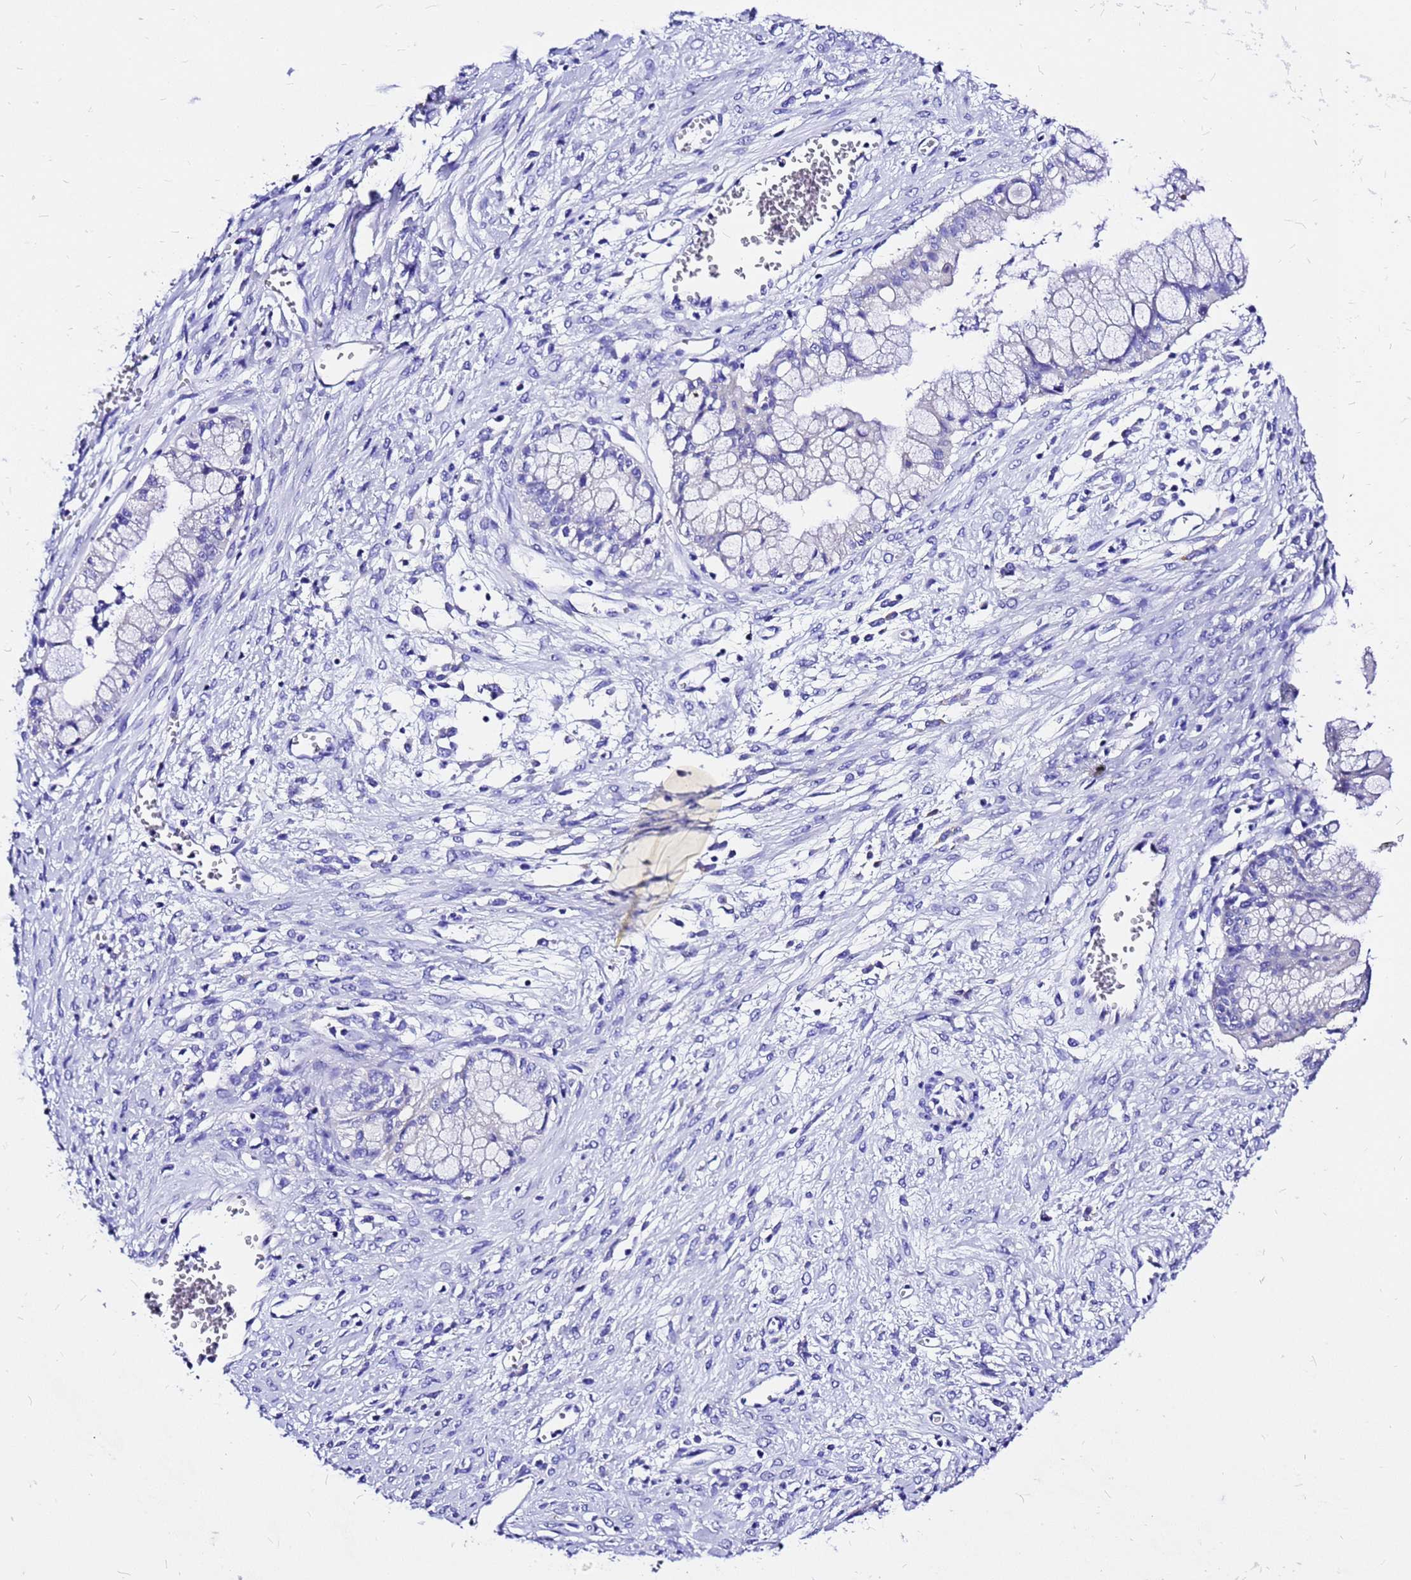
{"staining": {"intensity": "negative", "quantity": "none", "location": "none"}, "tissue": "ovarian cancer", "cell_type": "Tumor cells", "image_type": "cancer", "snomed": [{"axis": "morphology", "description": "Cystadenocarcinoma, mucinous, NOS"}, {"axis": "topography", "description": "Ovary"}], "caption": "Photomicrograph shows no significant protein expression in tumor cells of ovarian mucinous cystadenocarcinoma. (DAB immunohistochemistry with hematoxylin counter stain).", "gene": "HERC4", "patient": {"sex": "female", "age": 70}}